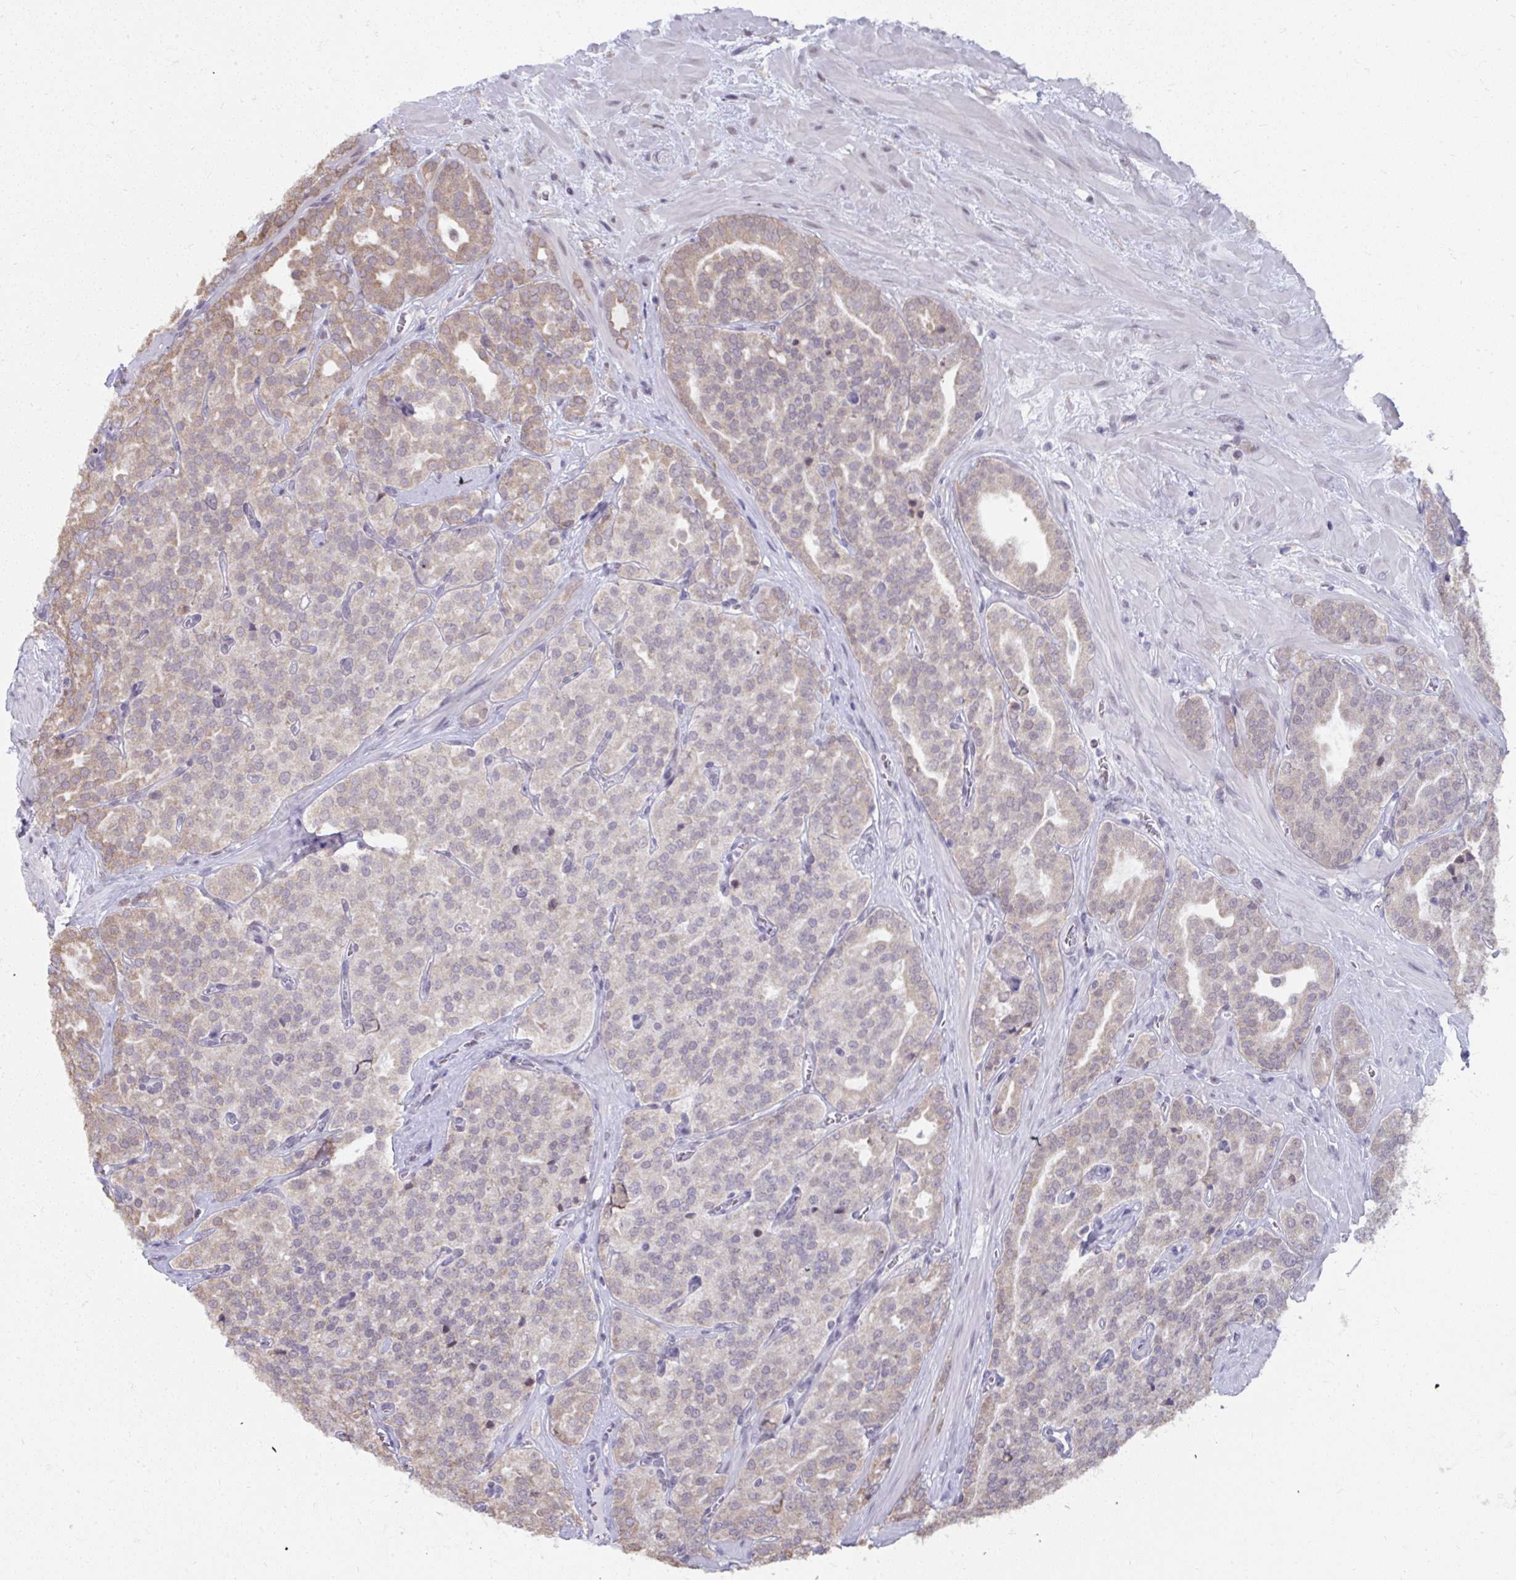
{"staining": {"intensity": "weak", "quantity": "<25%", "location": "cytoplasmic/membranous"}, "tissue": "prostate cancer", "cell_type": "Tumor cells", "image_type": "cancer", "snomed": [{"axis": "morphology", "description": "Adenocarcinoma, High grade"}, {"axis": "topography", "description": "Prostate"}], "caption": "Protein analysis of prostate adenocarcinoma (high-grade) displays no significant positivity in tumor cells.", "gene": "NMNAT1", "patient": {"sex": "male", "age": 66}}